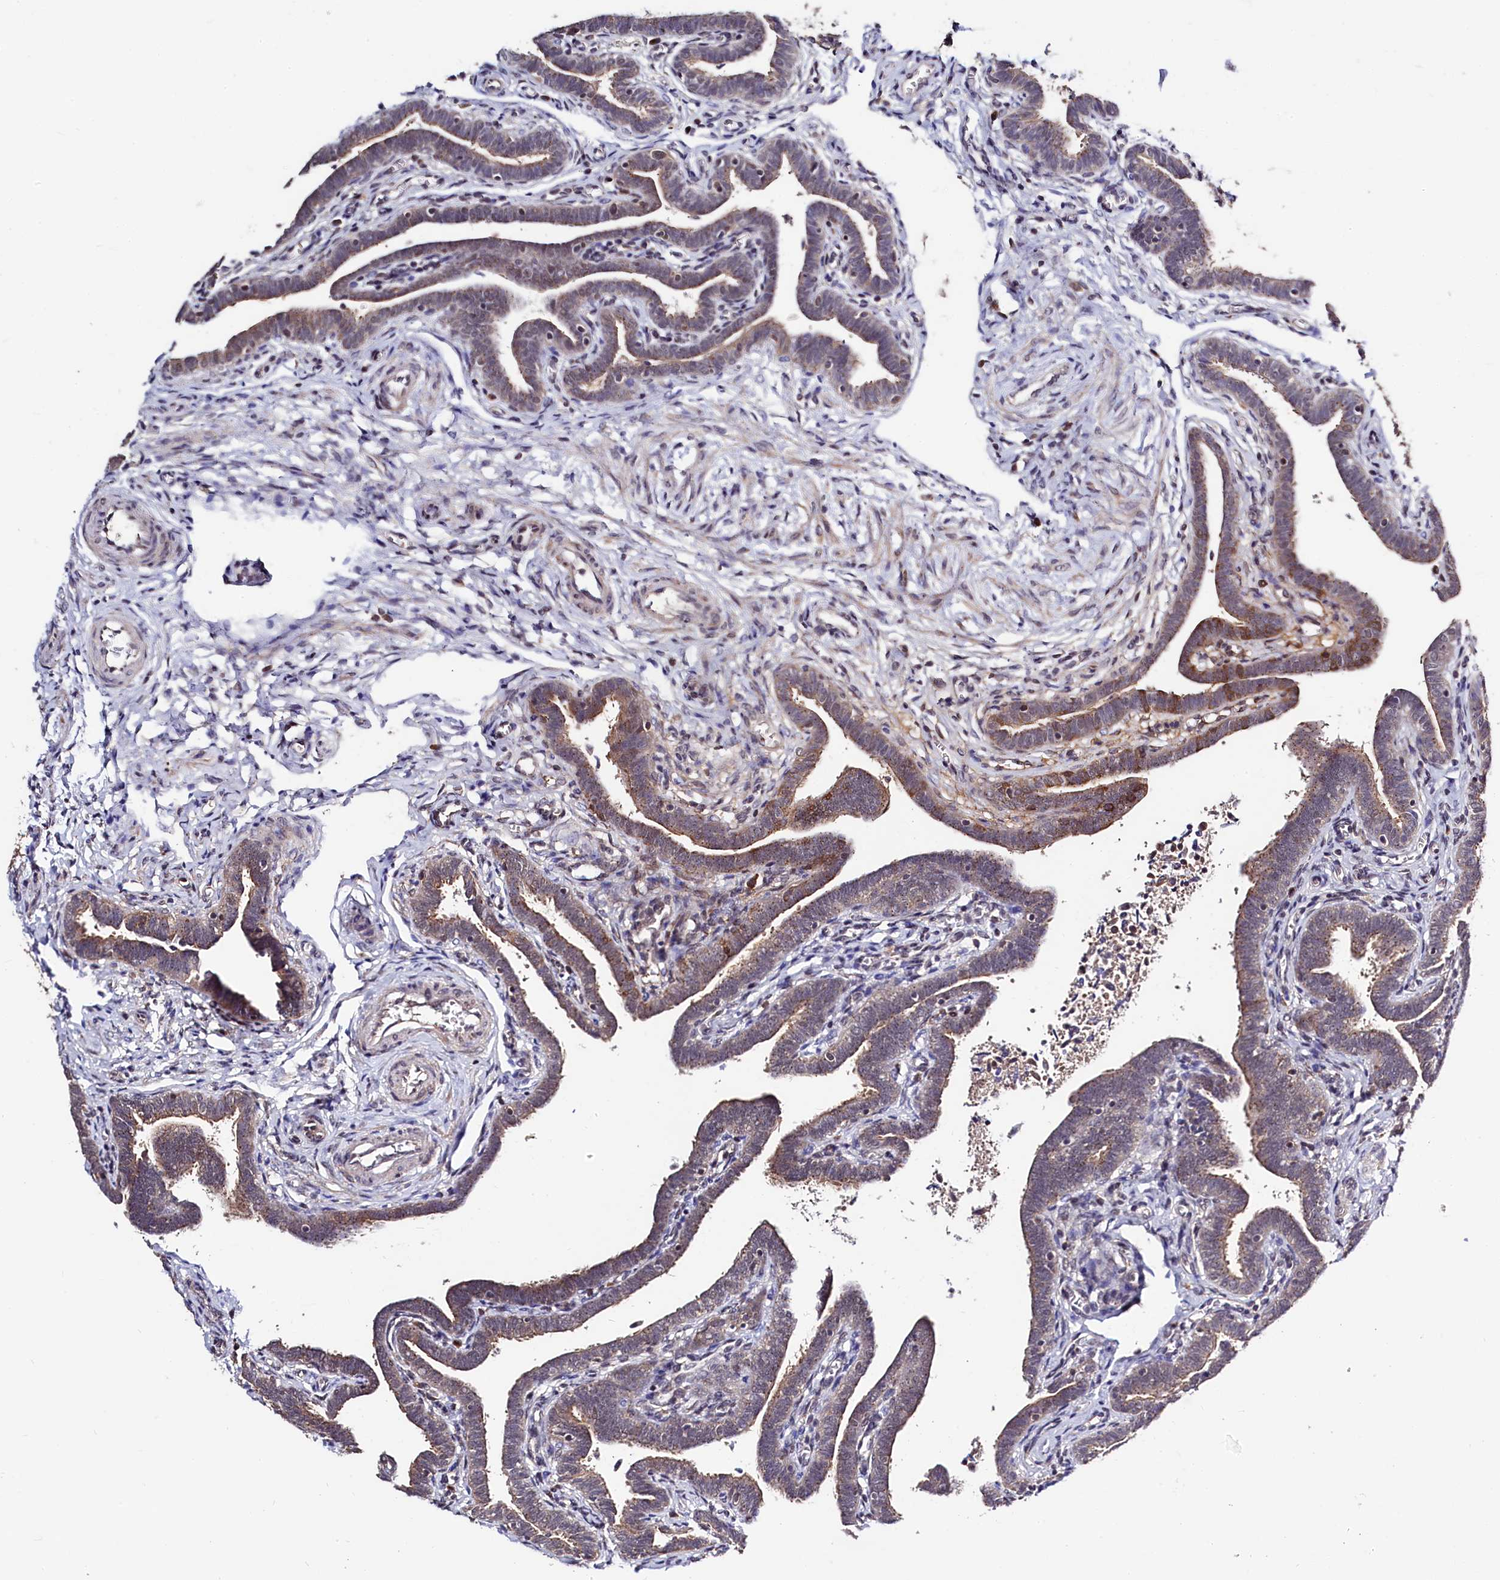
{"staining": {"intensity": "weak", "quantity": ">75%", "location": "cytoplasmic/membranous"}, "tissue": "fallopian tube", "cell_type": "Glandular cells", "image_type": "normal", "snomed": [{"axis": "morphology", "description": "Normal tissue, NOS"}, {"axis": "topography", "description": "Fallopian tube"}], "caption": "Glandular cells display weak cytoplasmic/membranous staining in approximately >75% of cells in unremarkable fallopian tube.", "gene": "SEC24C", "patient": {"sex": "female", "age": 36}}